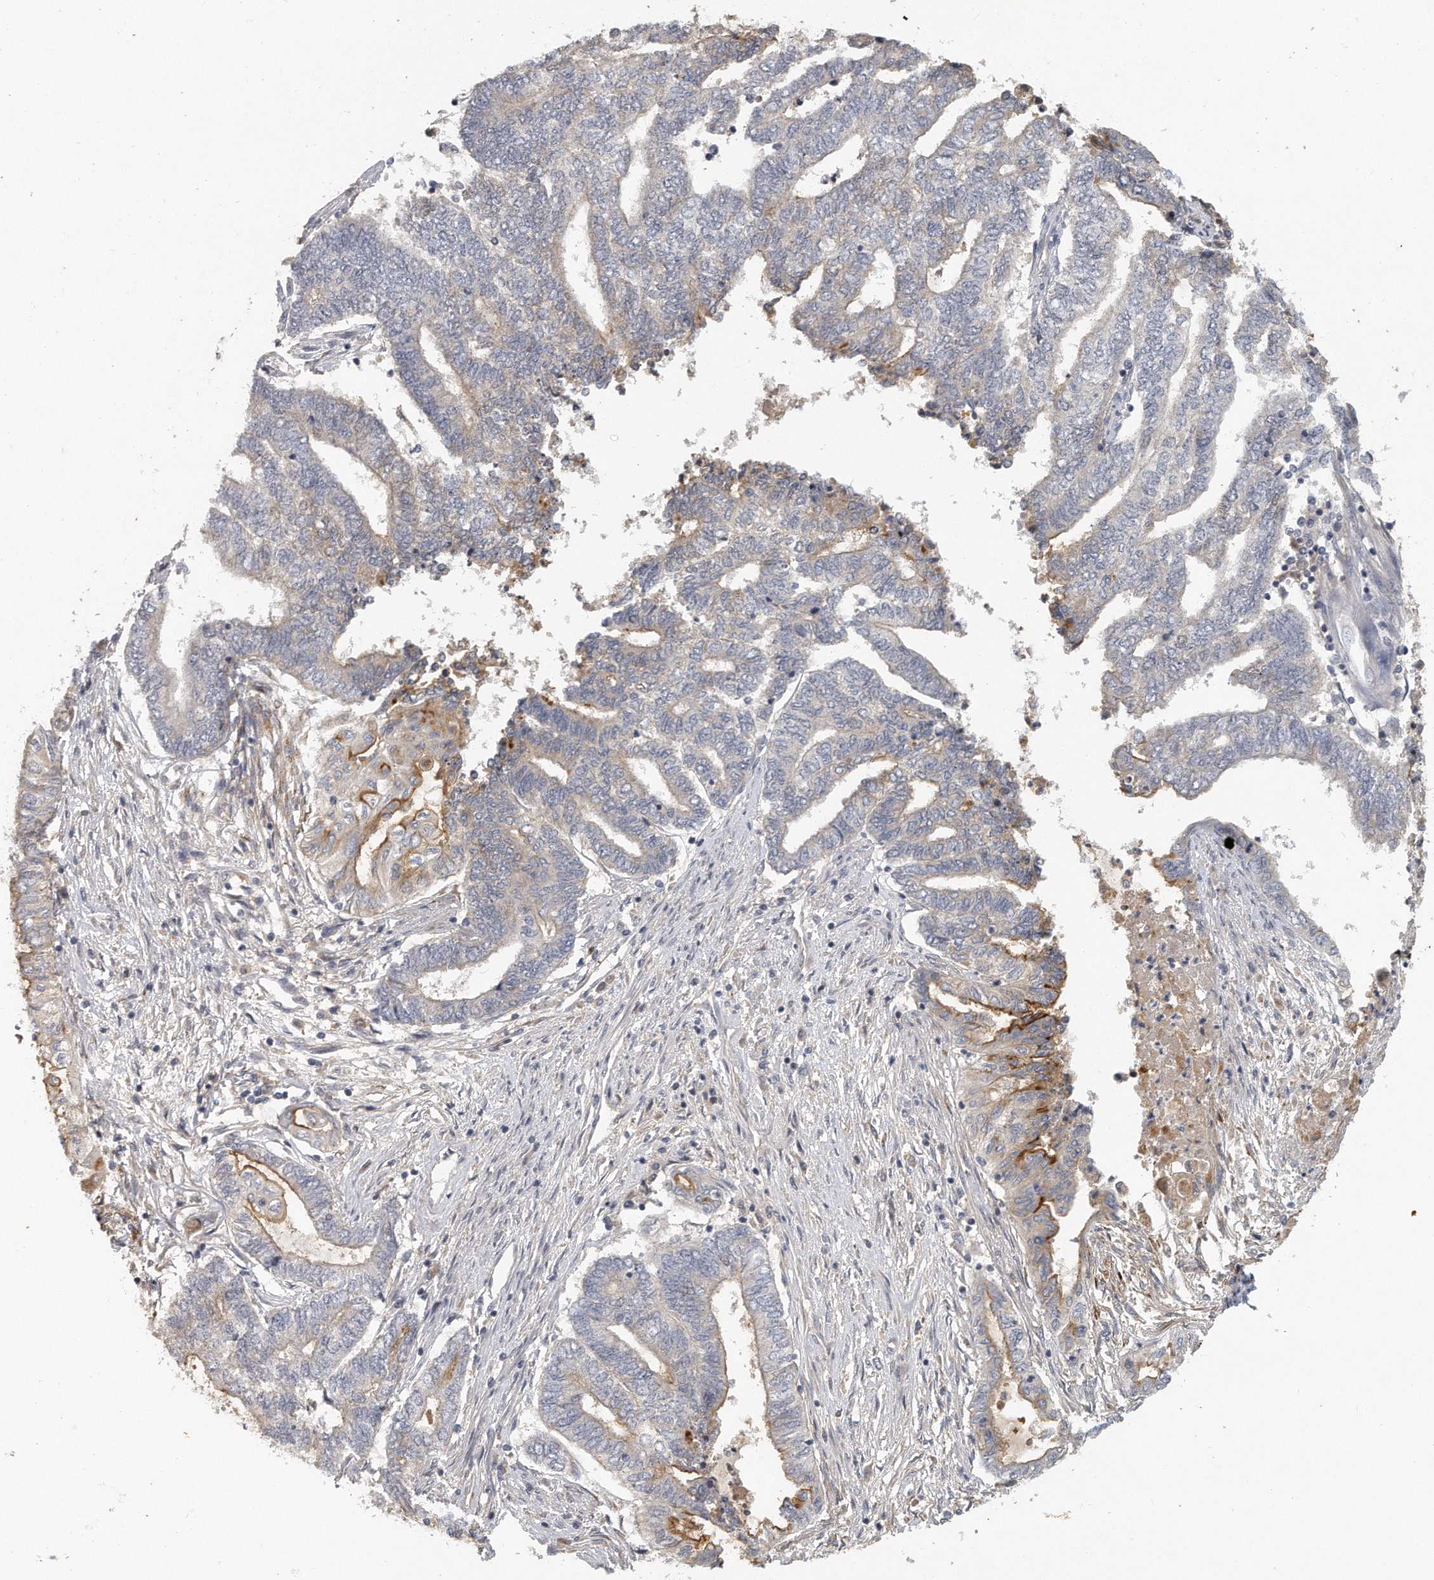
{"staining": {"intensity": "moderate", "quantity": "<25%", "location": "cytoplasmic/membranous"}, "tissue": "endometrial cancer", "cell_type": "Tumor cells", "image_type": "cancer", "snomed": [{"axis": "morphology", "description": "Adenocarcinoma, NOS"}, {"axis": "topography", "description": "Uterus"}, {"axis": "topography", "description": "Endometrium"}], "caption": "Immunohistochemical staining of endometrial adenocarcinoma shows moderate cytoplasmic/membranous protein staining in about <25% of tumor cells. Nuclei are stained in blue.", "gene": "TRAPPC14", "patient": {"sex": "female", "age": 70}}